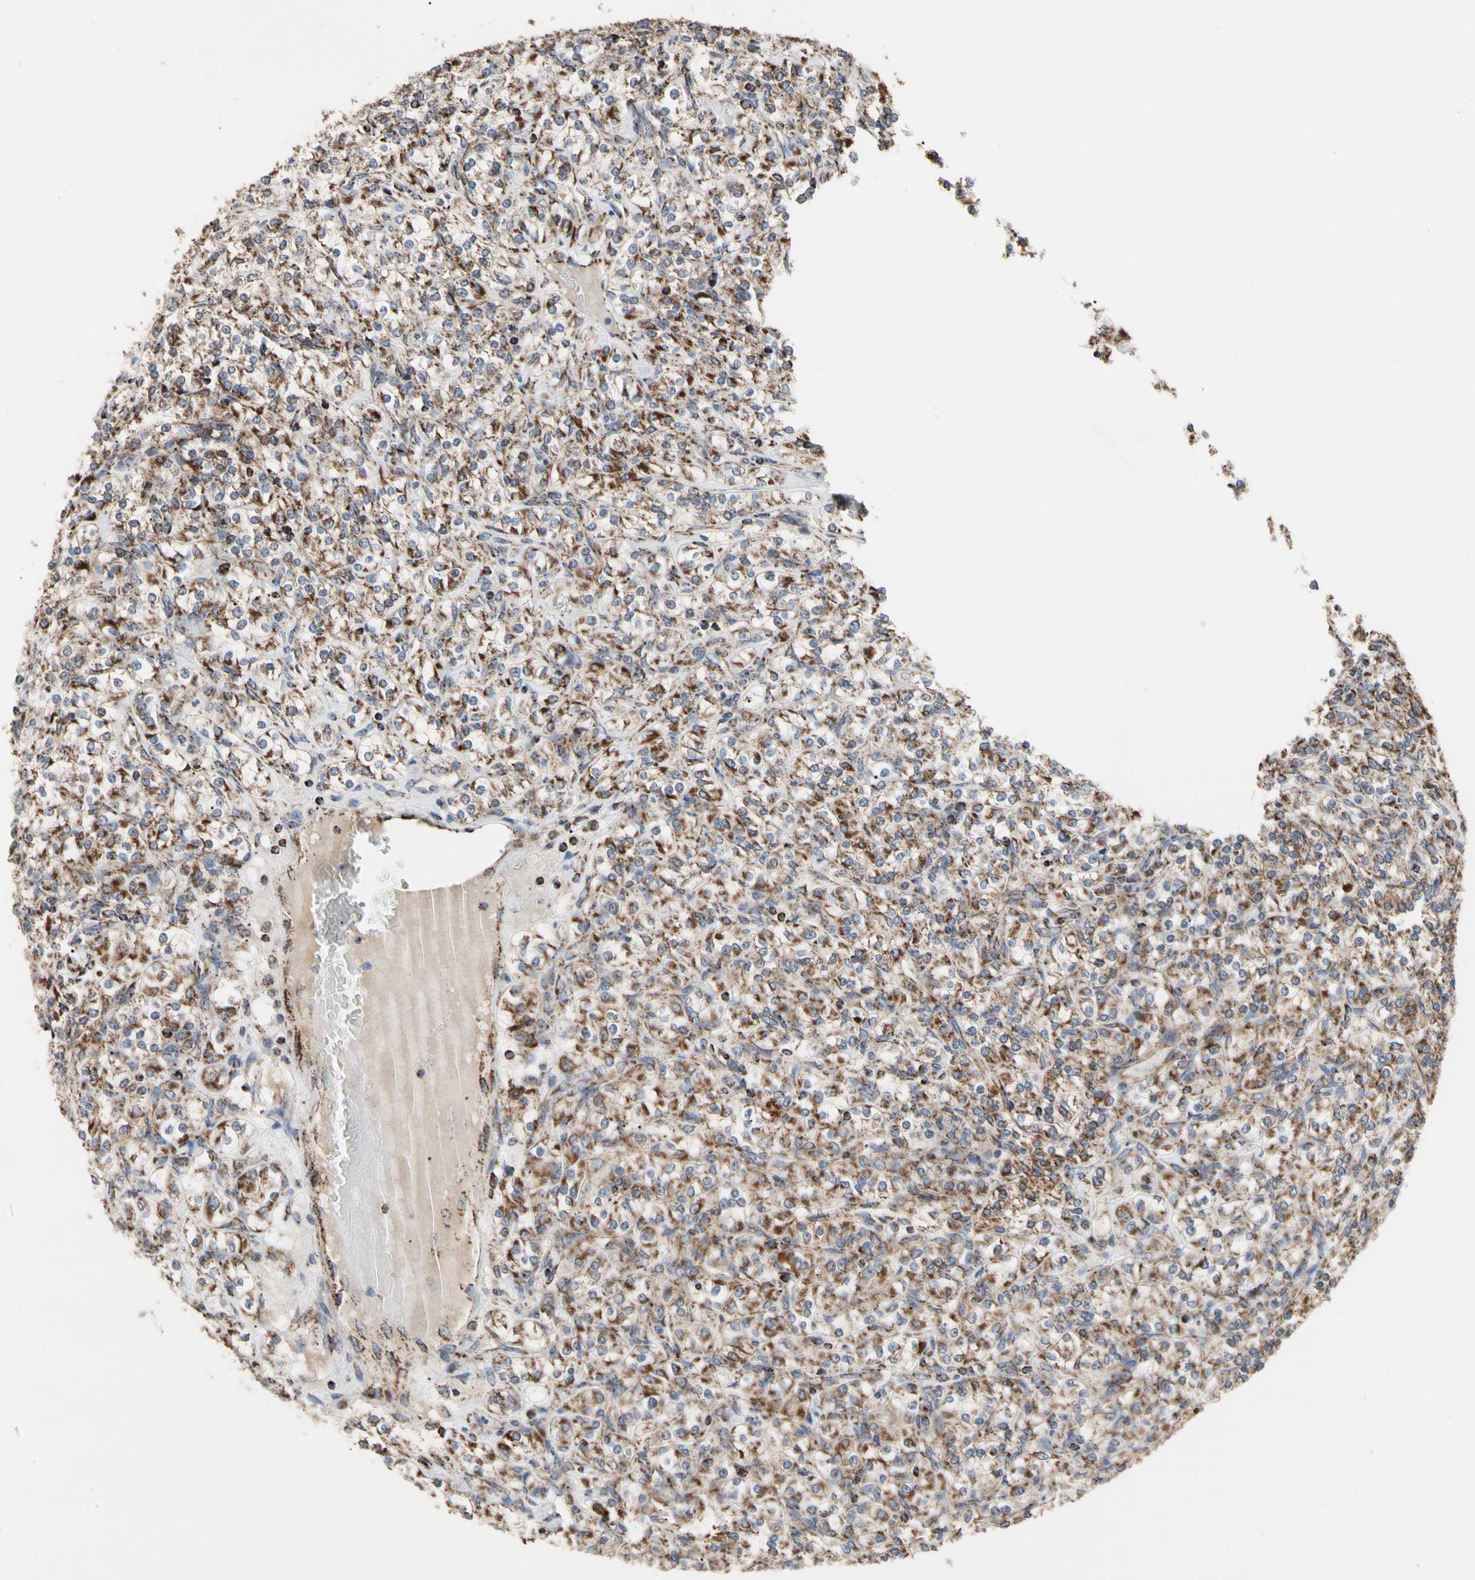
{"staining": {"intensity": "strong", "quantity": ">75%", "location": "cytoplasmic/membranous"}, "tissue": "renal cancer", "cell_type": "Tumor cells", "image_type": "cancer", "snomed": [{"axis": "morphology", "description": "Adenocarcinoma, NOS"}, {"axis": "topography", "description": "Kidney"}], "caption": "The photomicrograph demonstrates immunohistochemical staining of adenocarcinoma (renal). There is strong cytoplasmic/membranous staining is seen in about >75% of tumor cells.", "gene": "FAM110B", "patient": {"sex": "male", "age": 77}}